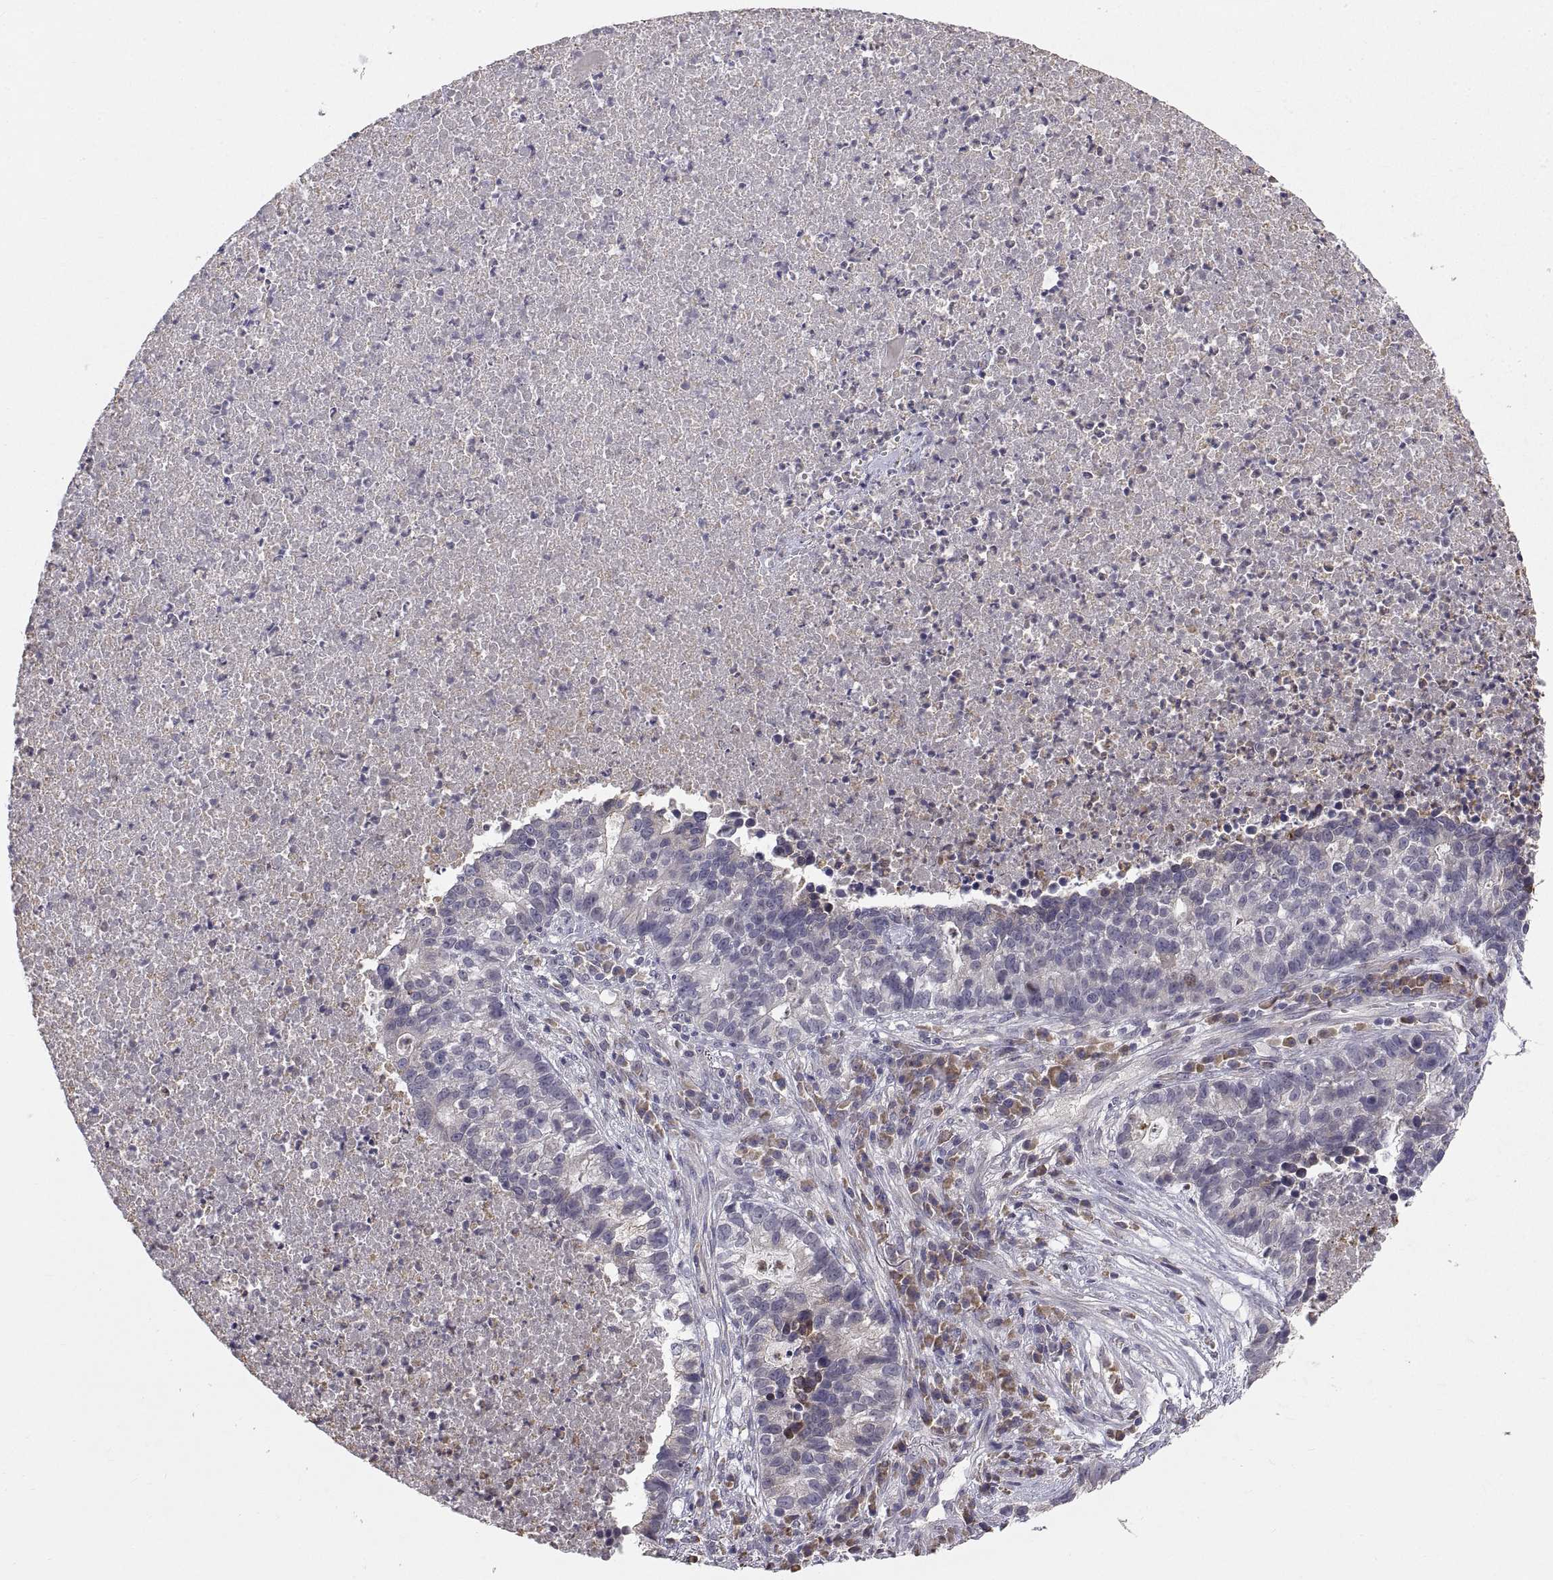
{"staining": {"intensity": "negative", "quantity": "none", "location": "none"}, "tissue": "lung cancer", "cell_type": "Tumor cells", "image_type": "cancer", "snomed": [{"axis": "morphology", "description": "Adenocarcinoma, NOS"}, {"axis": "topography", "description": "Lung"}], "caption": "Immunohistochemical staining of adenocarcinoma (lung) displays no significant expression in tumor cells.", "gene": "PKP1", "patient": {"sex": "male", "age": 57}}